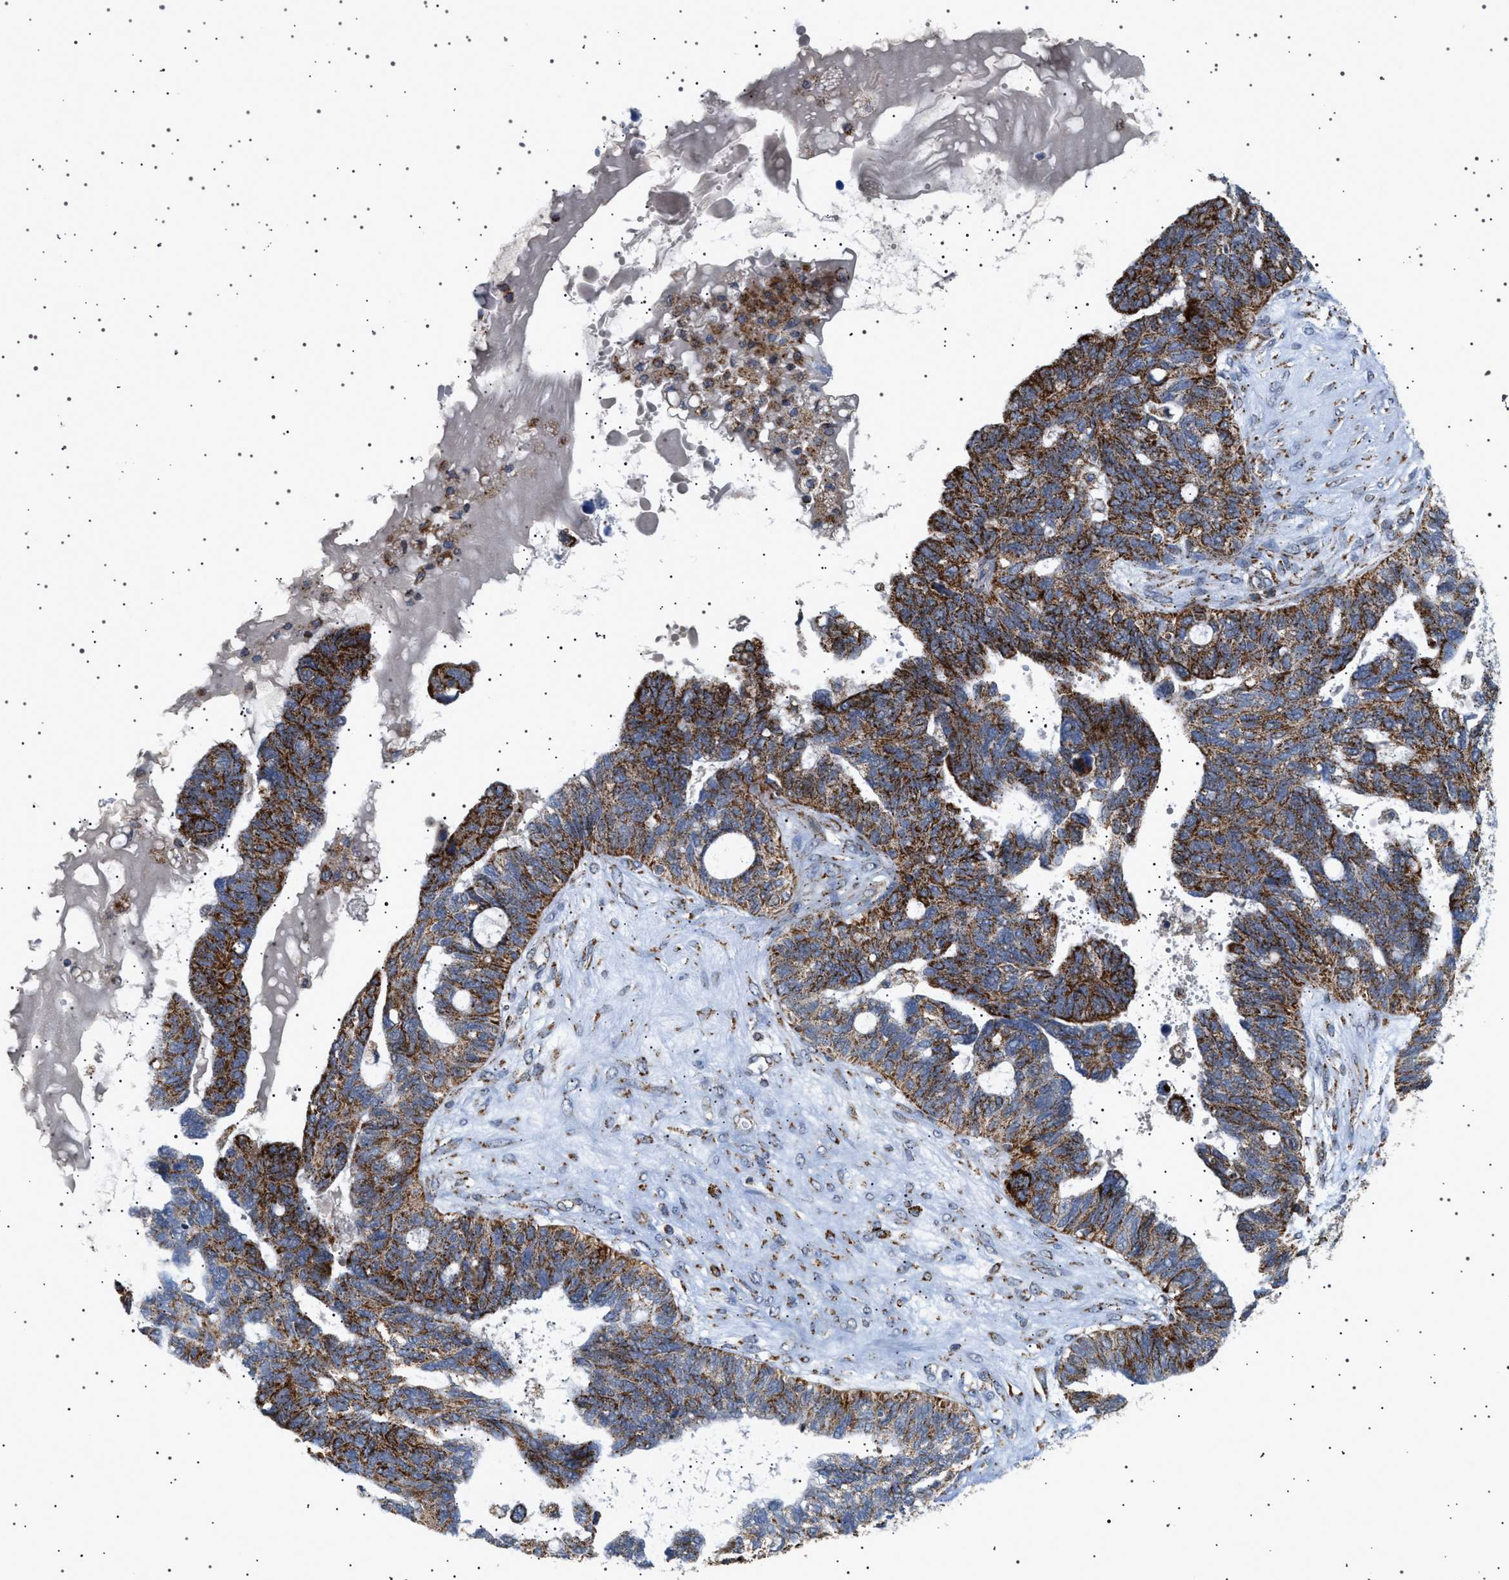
{"staining": {"intensity": "strong", "quantity": "25%-75%", "location": "cytoplasmic/membranous"}, "tissue": "ovarian cancer", "cell_type": "Tumor cells", "image_type": "cancer", "snomed": [{"axis": "morphology", "description": "Cystadenocarcinoma, serous, NOS"}, {"axis": "topography", "description": "Ovary"}], "caption": "Brown immunohistochemical staining in human ovarian serous cystadenocarcinoma reveals strong cytoplasmic/membranous positivity in about 25%-75% of tumor cells.", "gene": "UBXN8", "patient": {"sex": "female", "age": 79}}